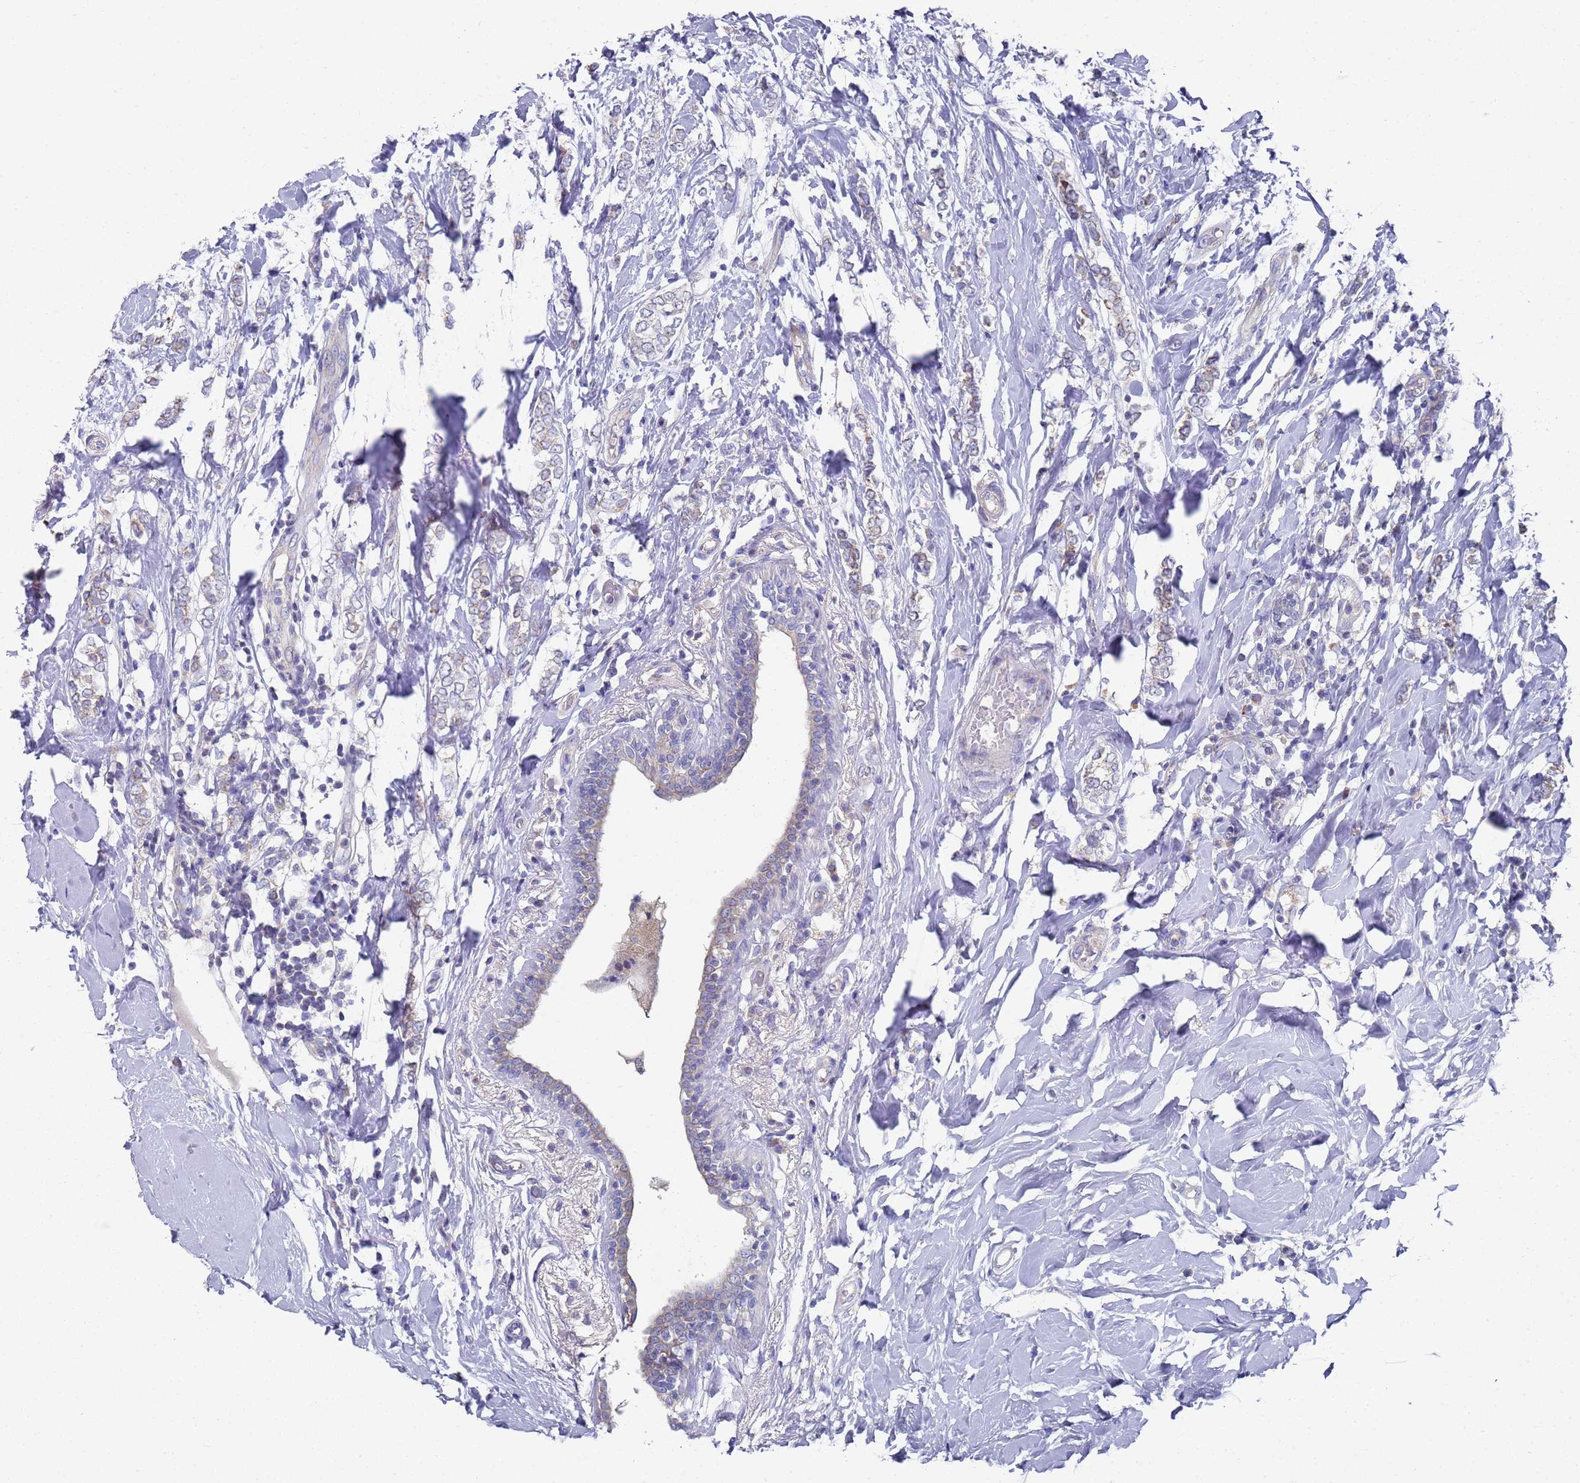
{"staining": {"intensity": "negative", "quantity": "none", "location": "none"}, "tissue": "breast cancer", "cell_type": "Tumor cells", "image_type": "cancer", "snomed": [{"axis": "morphology", "description": "Normal tissue, NOS"}, {"axis": "morphology", "description": "Lobular carcinoma"}, {"axis": "topography", "description": "Breast"}], "caption": "This is a histopathology image of IHC staining of breast lobular carcinoma, which shows no expression in tumor cells.", "gene": "NPEPPS", "patient": {"sex": "female", "age": 47}}